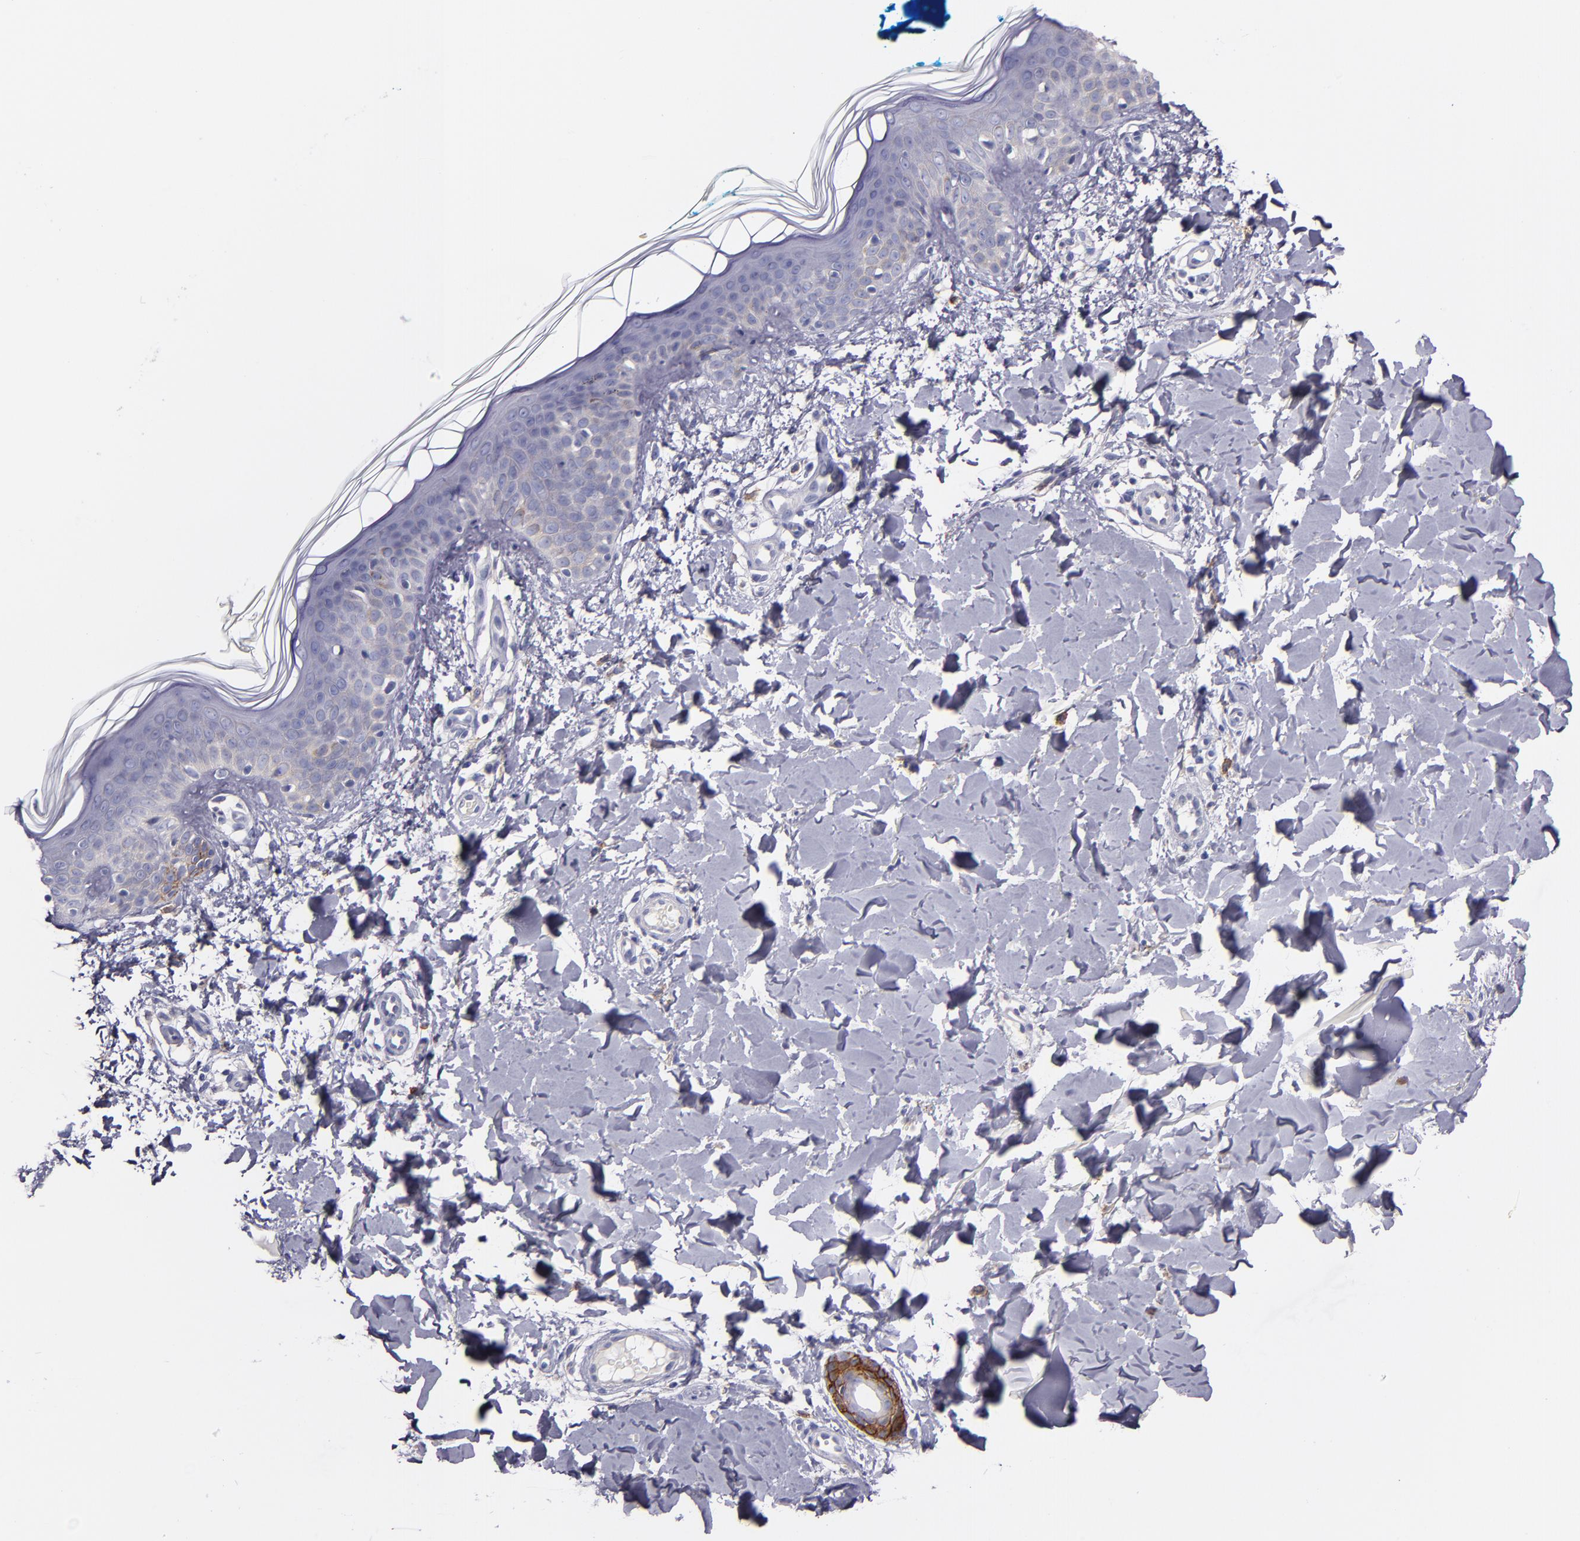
{"staining": {"intensity": "negative", "quantity": "none", "location": "none"}, "tissue": "skin", "cell_type": "Fibroblasts", "image_type": "normal", "snomed": [{"axis": "morphology", "description": "Normal tissue, NOS"}, {"axis": "topography", "description": "Skin"}], "caption": "Fibroblasts are negative for protein expression in benign human skin. Nuclei are stained in blue.", "gene": "C5AR1", "patient": {"sex": "male", "age": 32}}